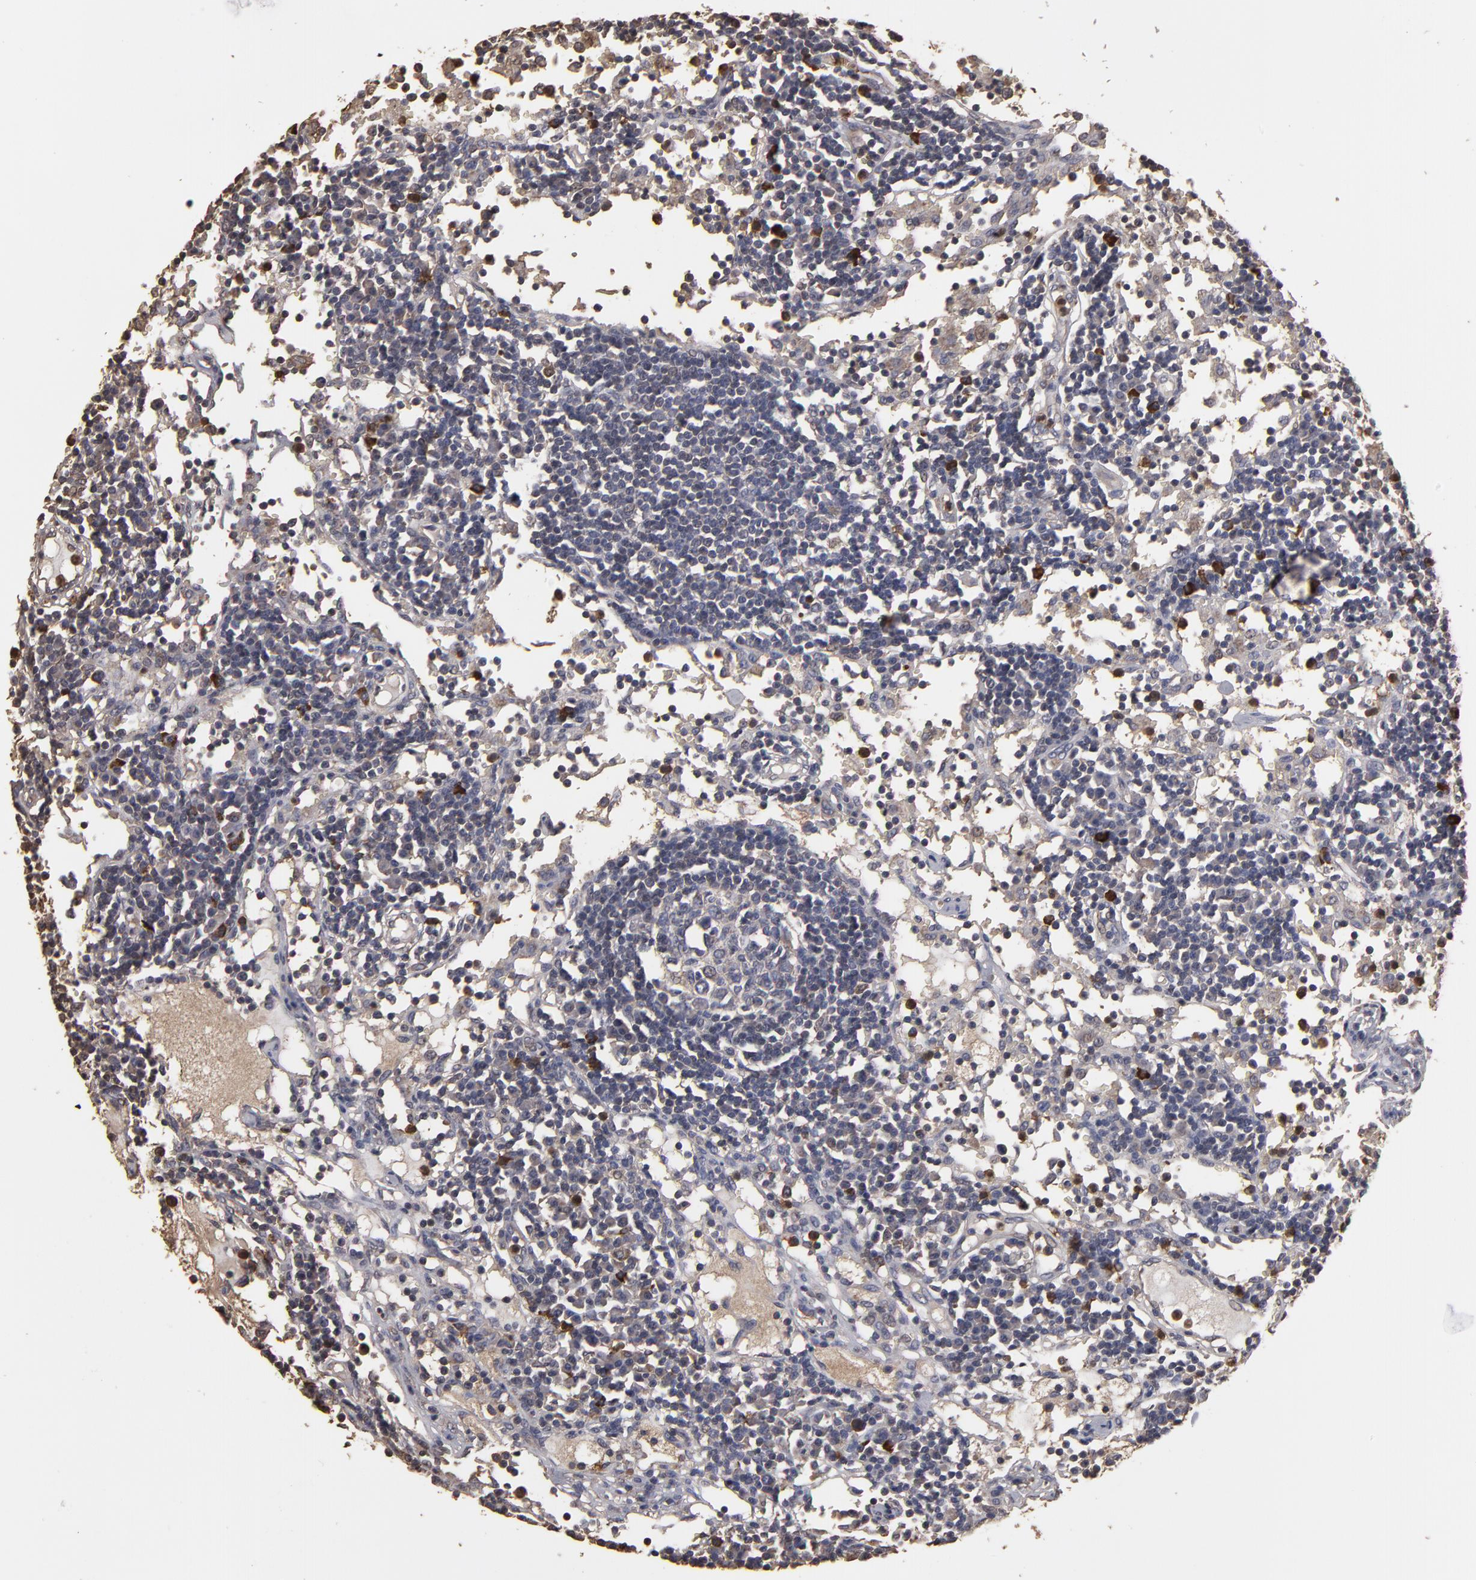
{"staining": {"intensity": "negative", "quantity": "none", "location": "none"}, "tissue": "lymph node", "cell_type": "Germinal center cells", "image_type": "normal", "snomed": [{"axis": "morphology", "description": "Normal tissue, NOS"}, {"axis": "topography", "description": "Lymph node"}], "caption": "IHC photomicrograph of benign lymph node stained for a protein (brown), which shows no staining in germinal center cells.", "gene": "RO60", "patient": {"sex": "female", "age": 55}}